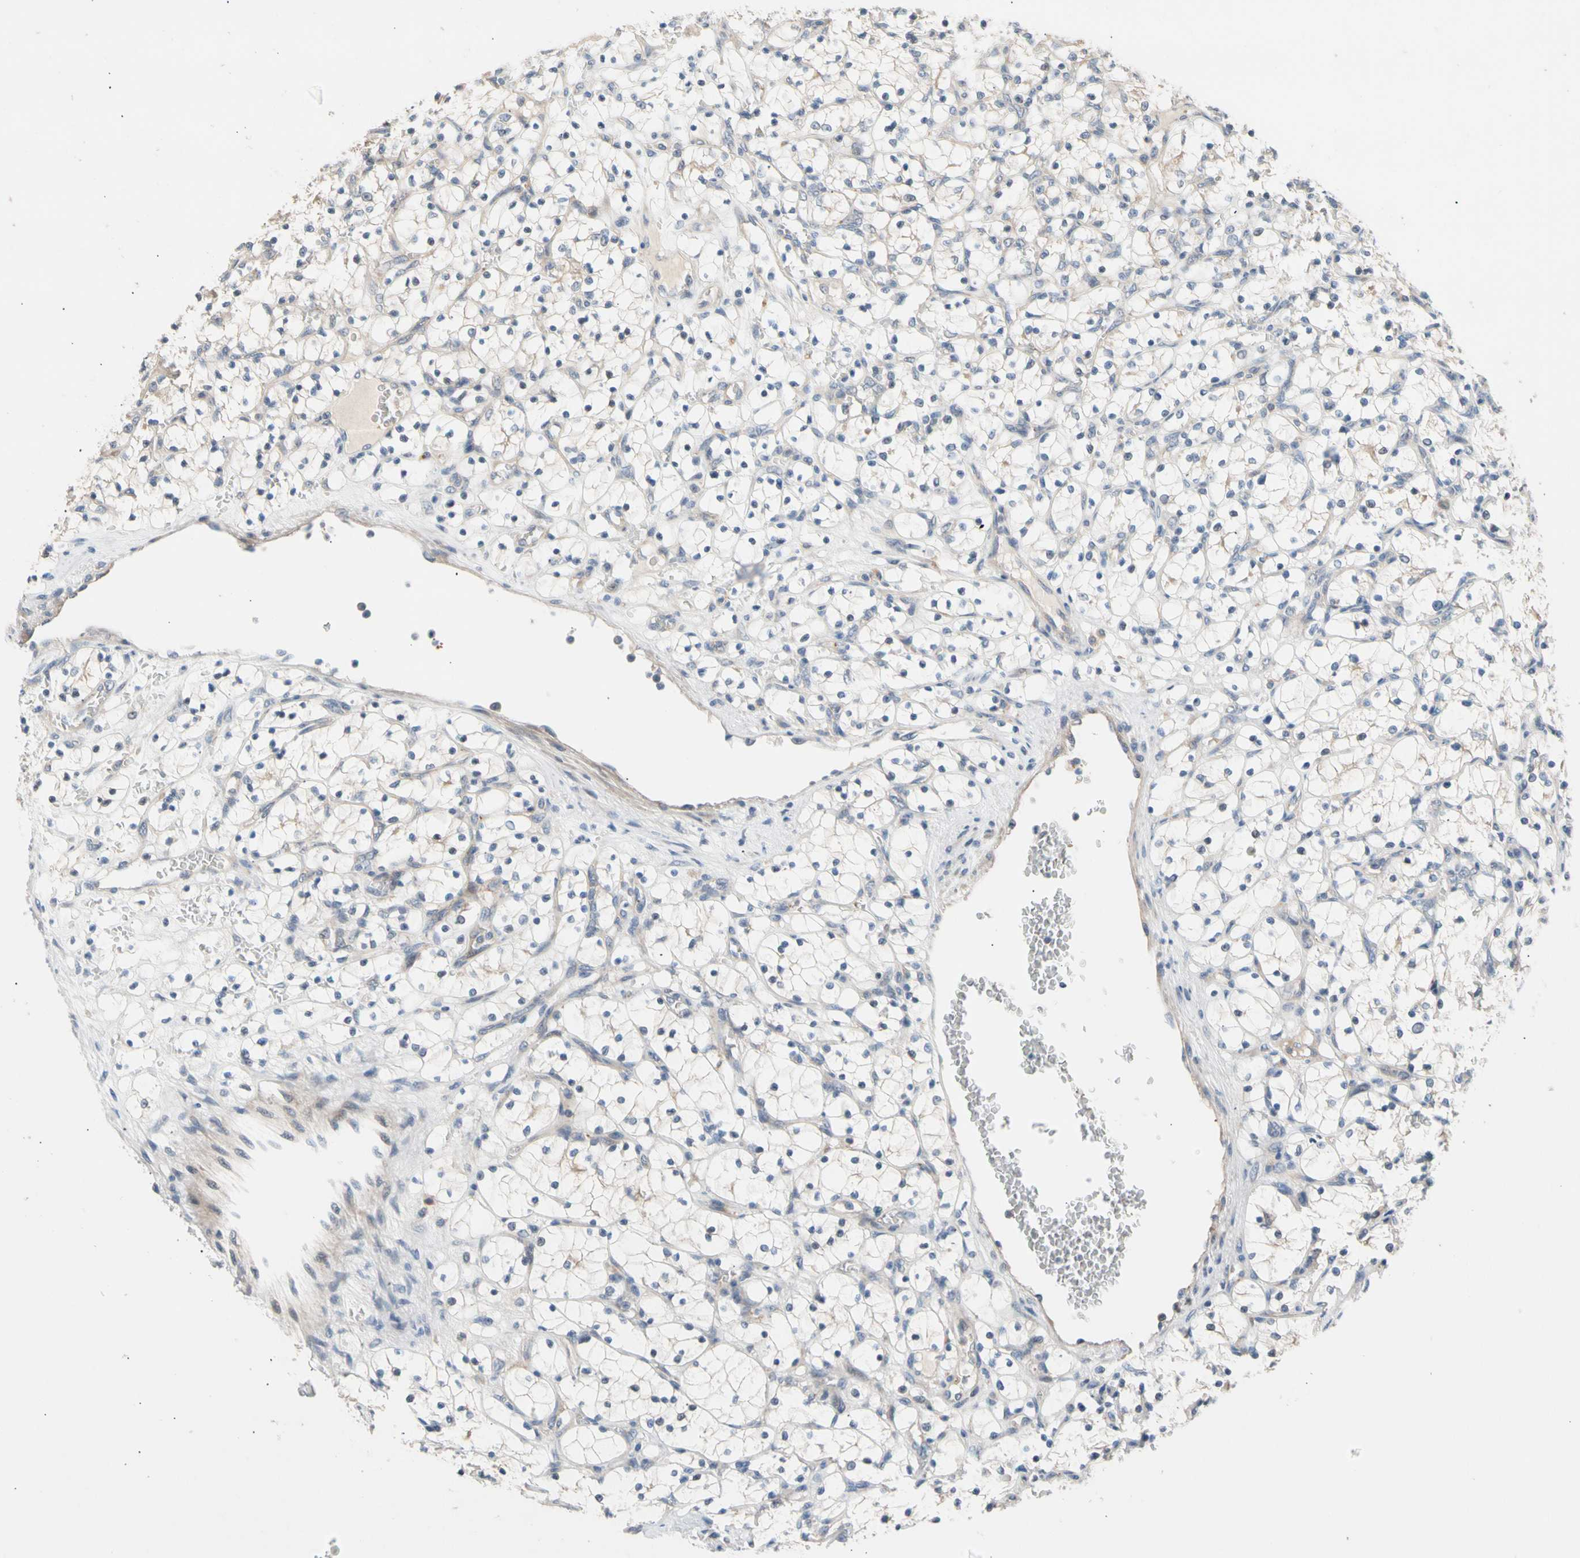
{"staining": {"intensity": "negative", "quantity": "none", "location": "none"}, "tissue": "renal cancer", "cell_type": "Tumor cells", "image_type": "cancer", "snomed": [{"axis": "morphology", "description": "Adenocarcinoma, NOS"}, {"axis": "topography", "description": "Kidney"}], "caption": "Immunohistochemical staining of adenocarcinoma (renal) displays no significant expression in tumor cells.", "gene": "CNST", "patient": {"sex": "female", "age": 69}}